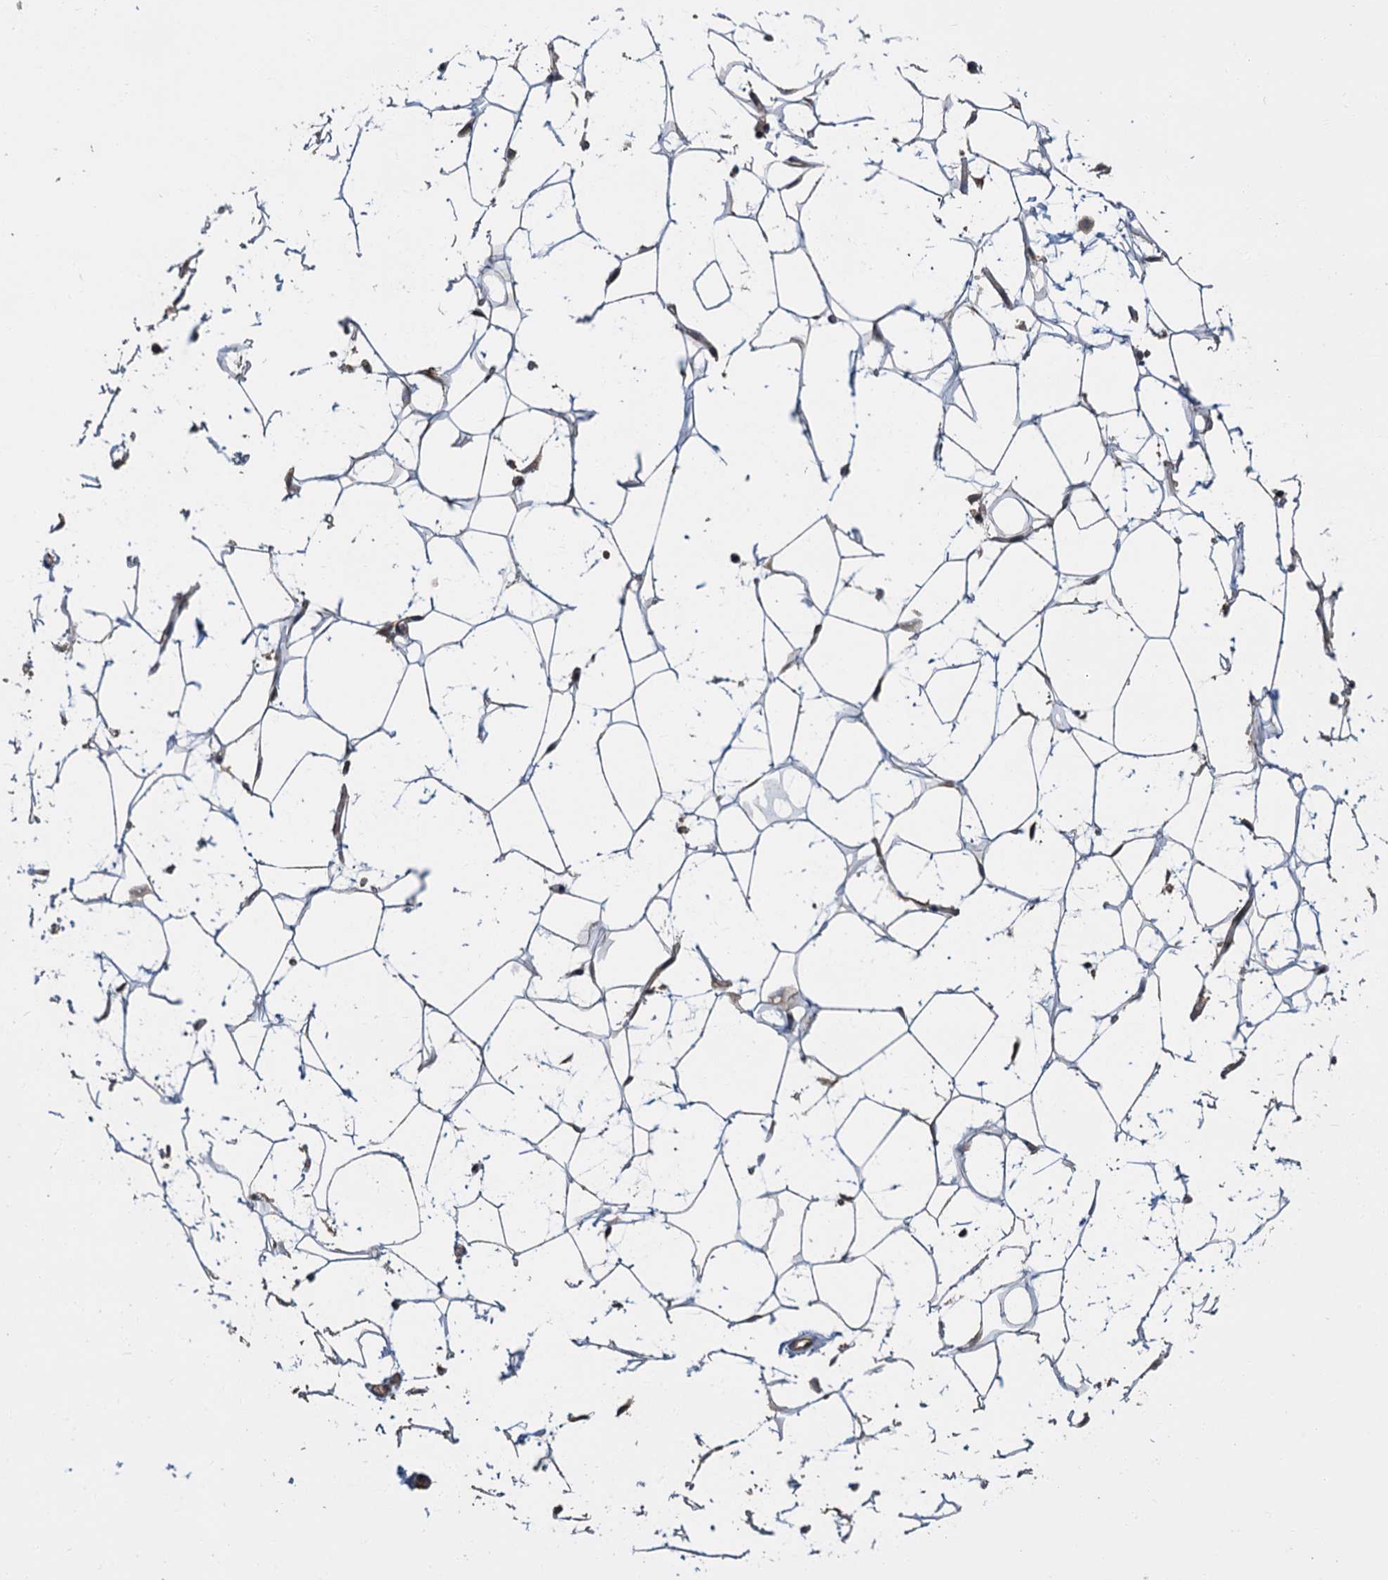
{"staining": {"intensity": "moderate", "quantity": ">75%", "location": "cytoplasmic/membranous"}, "tissue": "adipose tissue", "cell_type": "Adipocytes", "image_type": "normal", "snomed": [{"axis": "morphology", "description": "Normal tissue, NOS"}, {"axis": "topography", "description": "Breast"}], "caption": "Immunohistochemical staining of unremarkable human adipose tissue reveals moderate cytoplasmic/membranous protein expression in about >75% of adipocytes.", "gene": "KANSL2", "patient": {"sex": "female", "age": 26}}